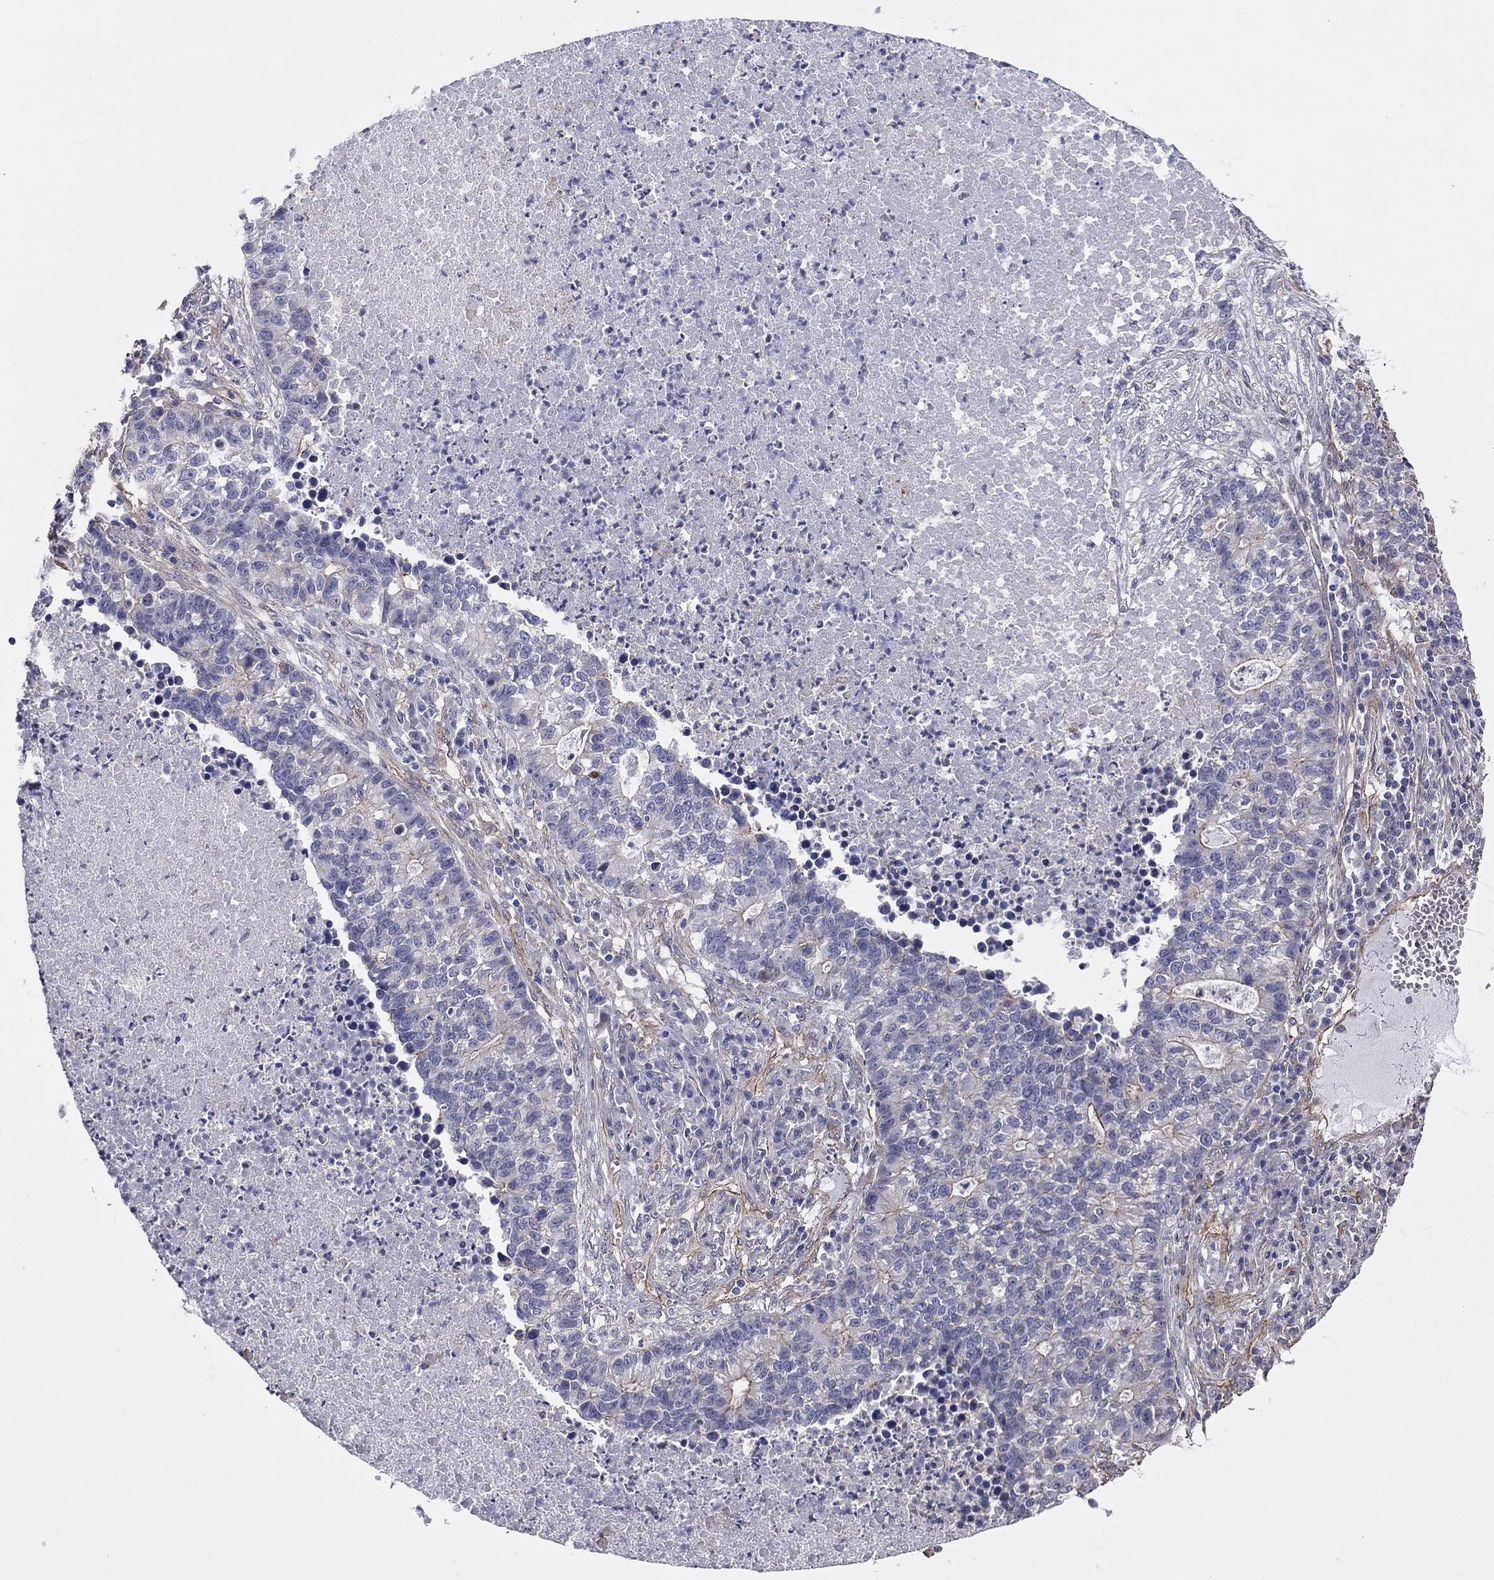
{"staining": {"intensity": "negative", "quantity": "none", "location": "none"}, "tissue": "lung cancer", "cell_type": "Tumor cells", "image_type": "cancer", "snomed": [{"axis": "morphology", "description": "Adenocarcinoma, NOS"}, {"axis": "topography", "description": "Lung"}], "caption": "The image exhibits no staining of tumor cells in lung cancer (adenocarcinoma).", "gene": "TCHH", "patient": {"sex": "male", "age": 57}}